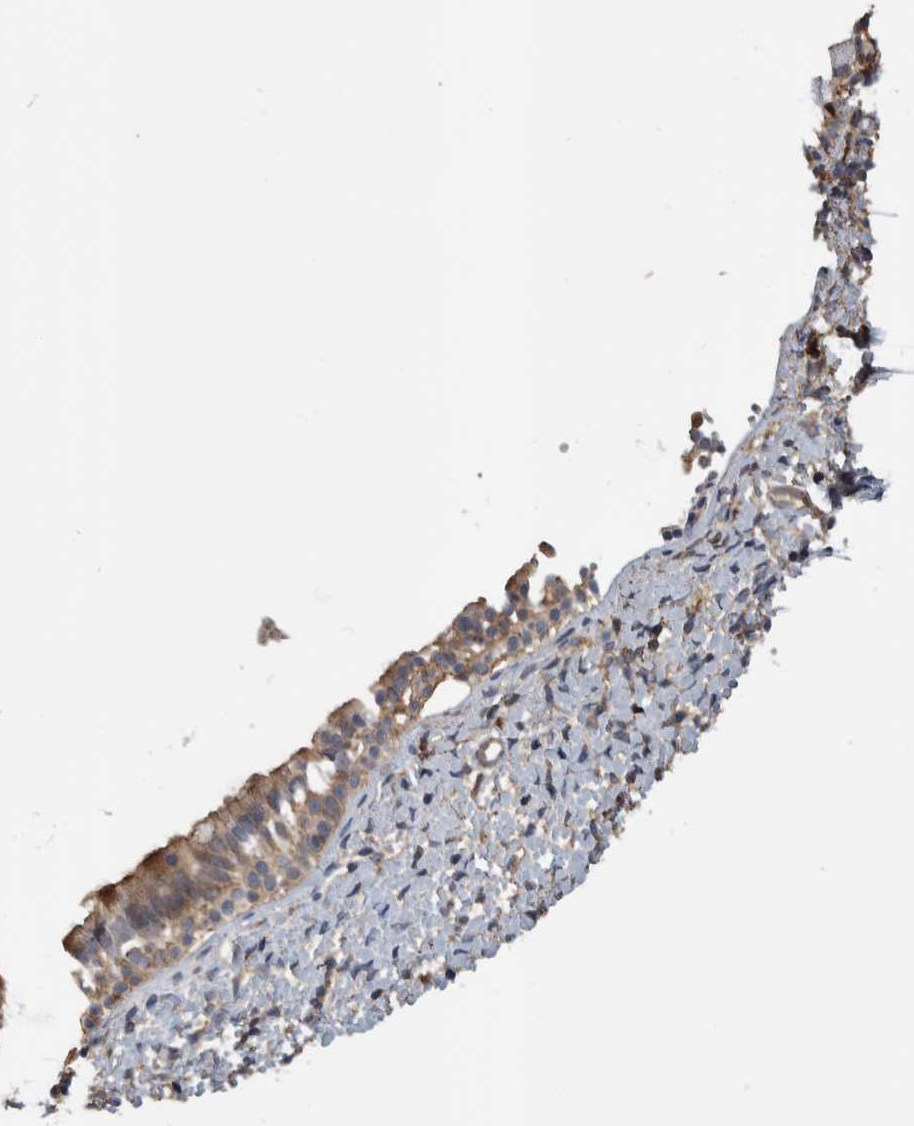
{"staining": {"intensity": "weak", "quantity": ">75%", "location": "cytoplasmic/membranous"}, "tissue": "nasopharynx", "cell_type": "Respiratory epithelial cells", "image_type": "normal", "snomed": [{"axis": "morphology", "description": "Normal tissue, NOS"}, {"axis": "topography", "description": "Nasopharynx"}], "caption": "Immunohistochemistry (IHC) histopathology image of normal nasopharynx: human nasopharynx stained using IHC demonstrates low levels of weak protein expression localized specifically in the cytoplasmic/membranous of respiratory epithelial cells, appearing as a cytoplasmic/membranous brown color.", "gene": "SDCBP", "patient": {"sex": "male", "age": 22}}